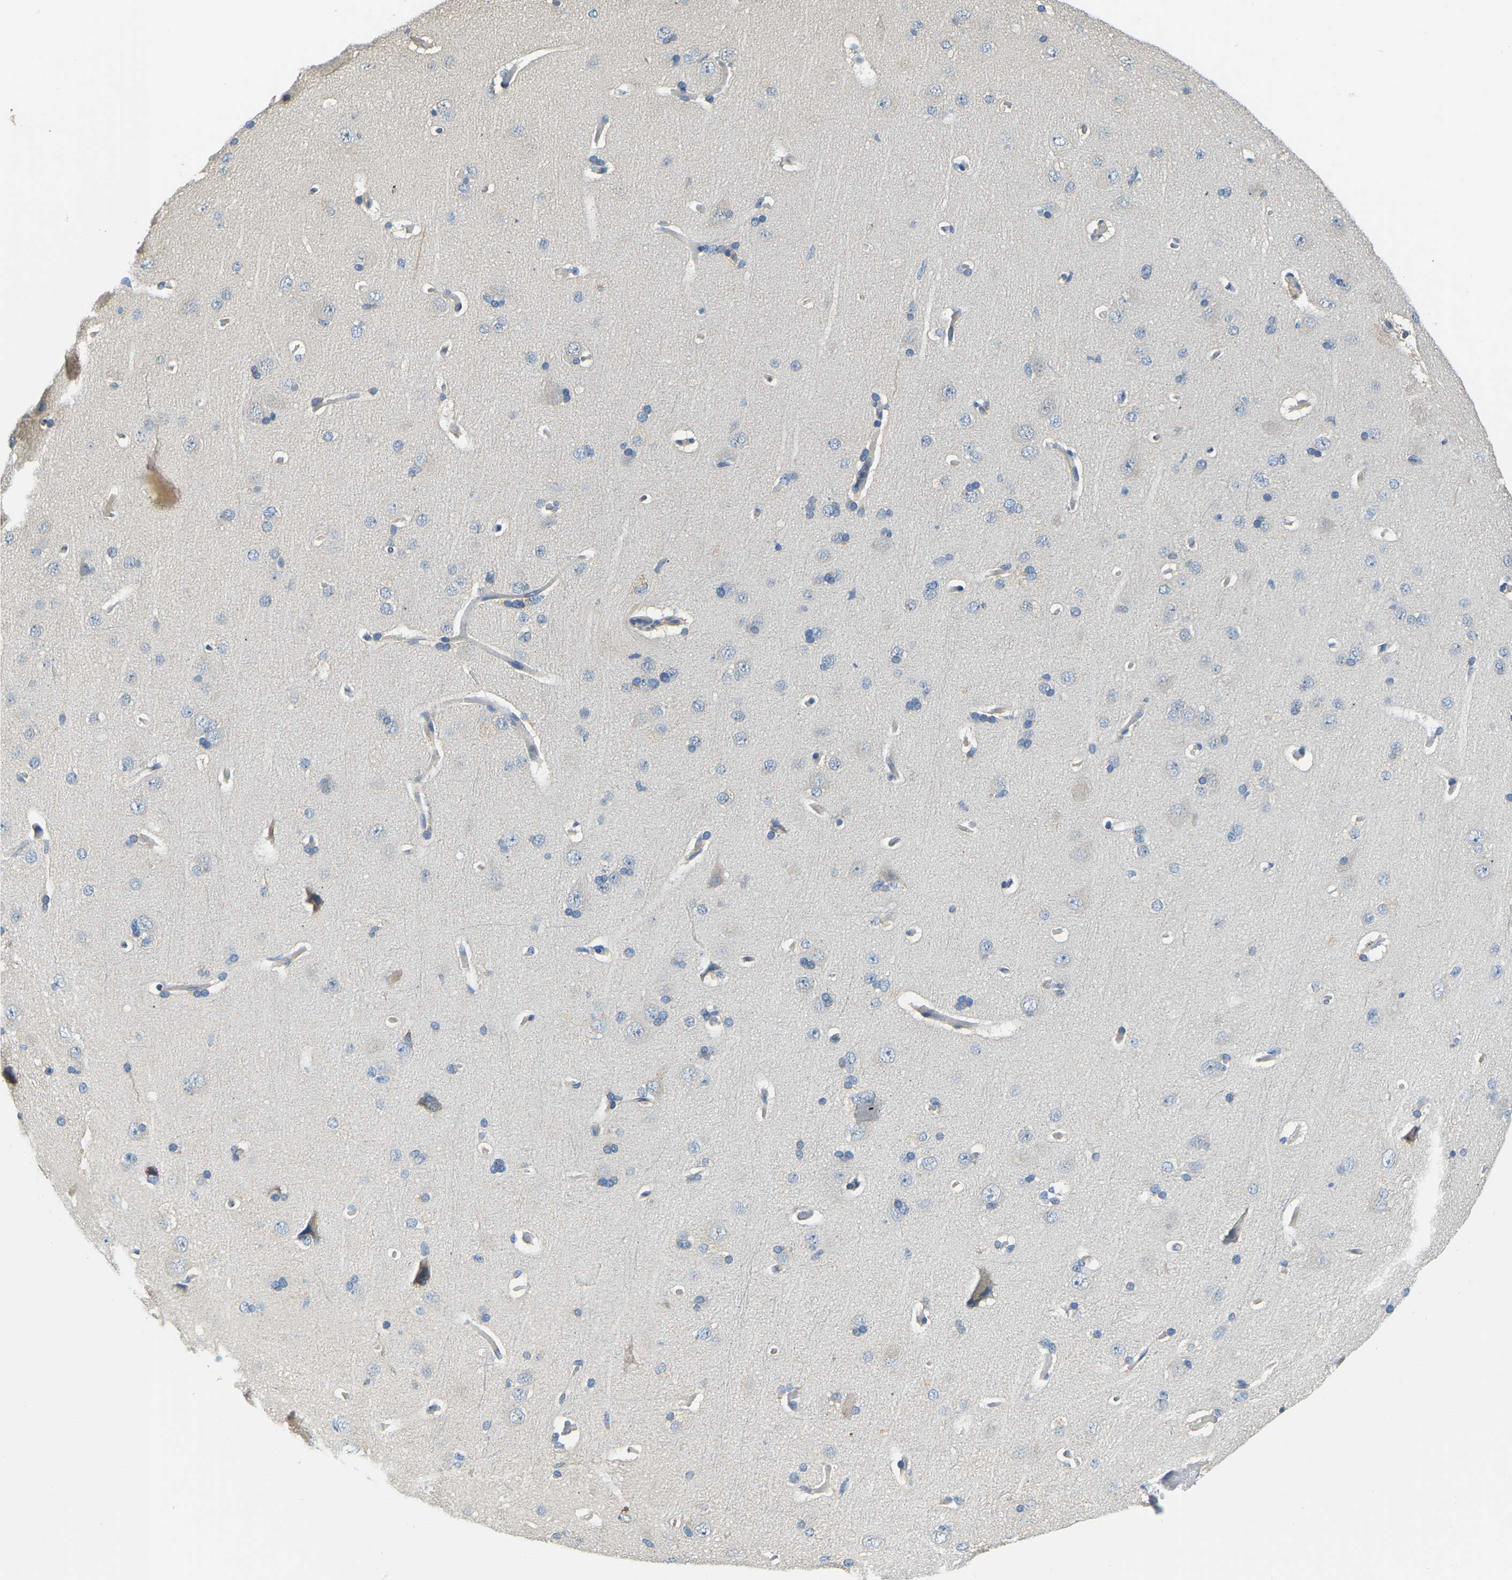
{"staining": {"intensity": "moderate", "quantity": "25%-75%", "location": "cytoplasmic/membranous"}, "tissue": "cerebral cortex", "cell_type": "Endothelial cells", "image_type": "normal", "snomed": [{"axis": "morphology", "description": "Normal tissue, NOS"}, {"axis": "topography", "description": "Cerebral cortex"}], "caption": "Moderate cytoplasmic/membranous staining is appreciated in approximately 25%-75% of endothelial cells in unremarkable cerebral cortex.", "gene": "AHNAK", "patient": {"sex": "male", "age": 62}}